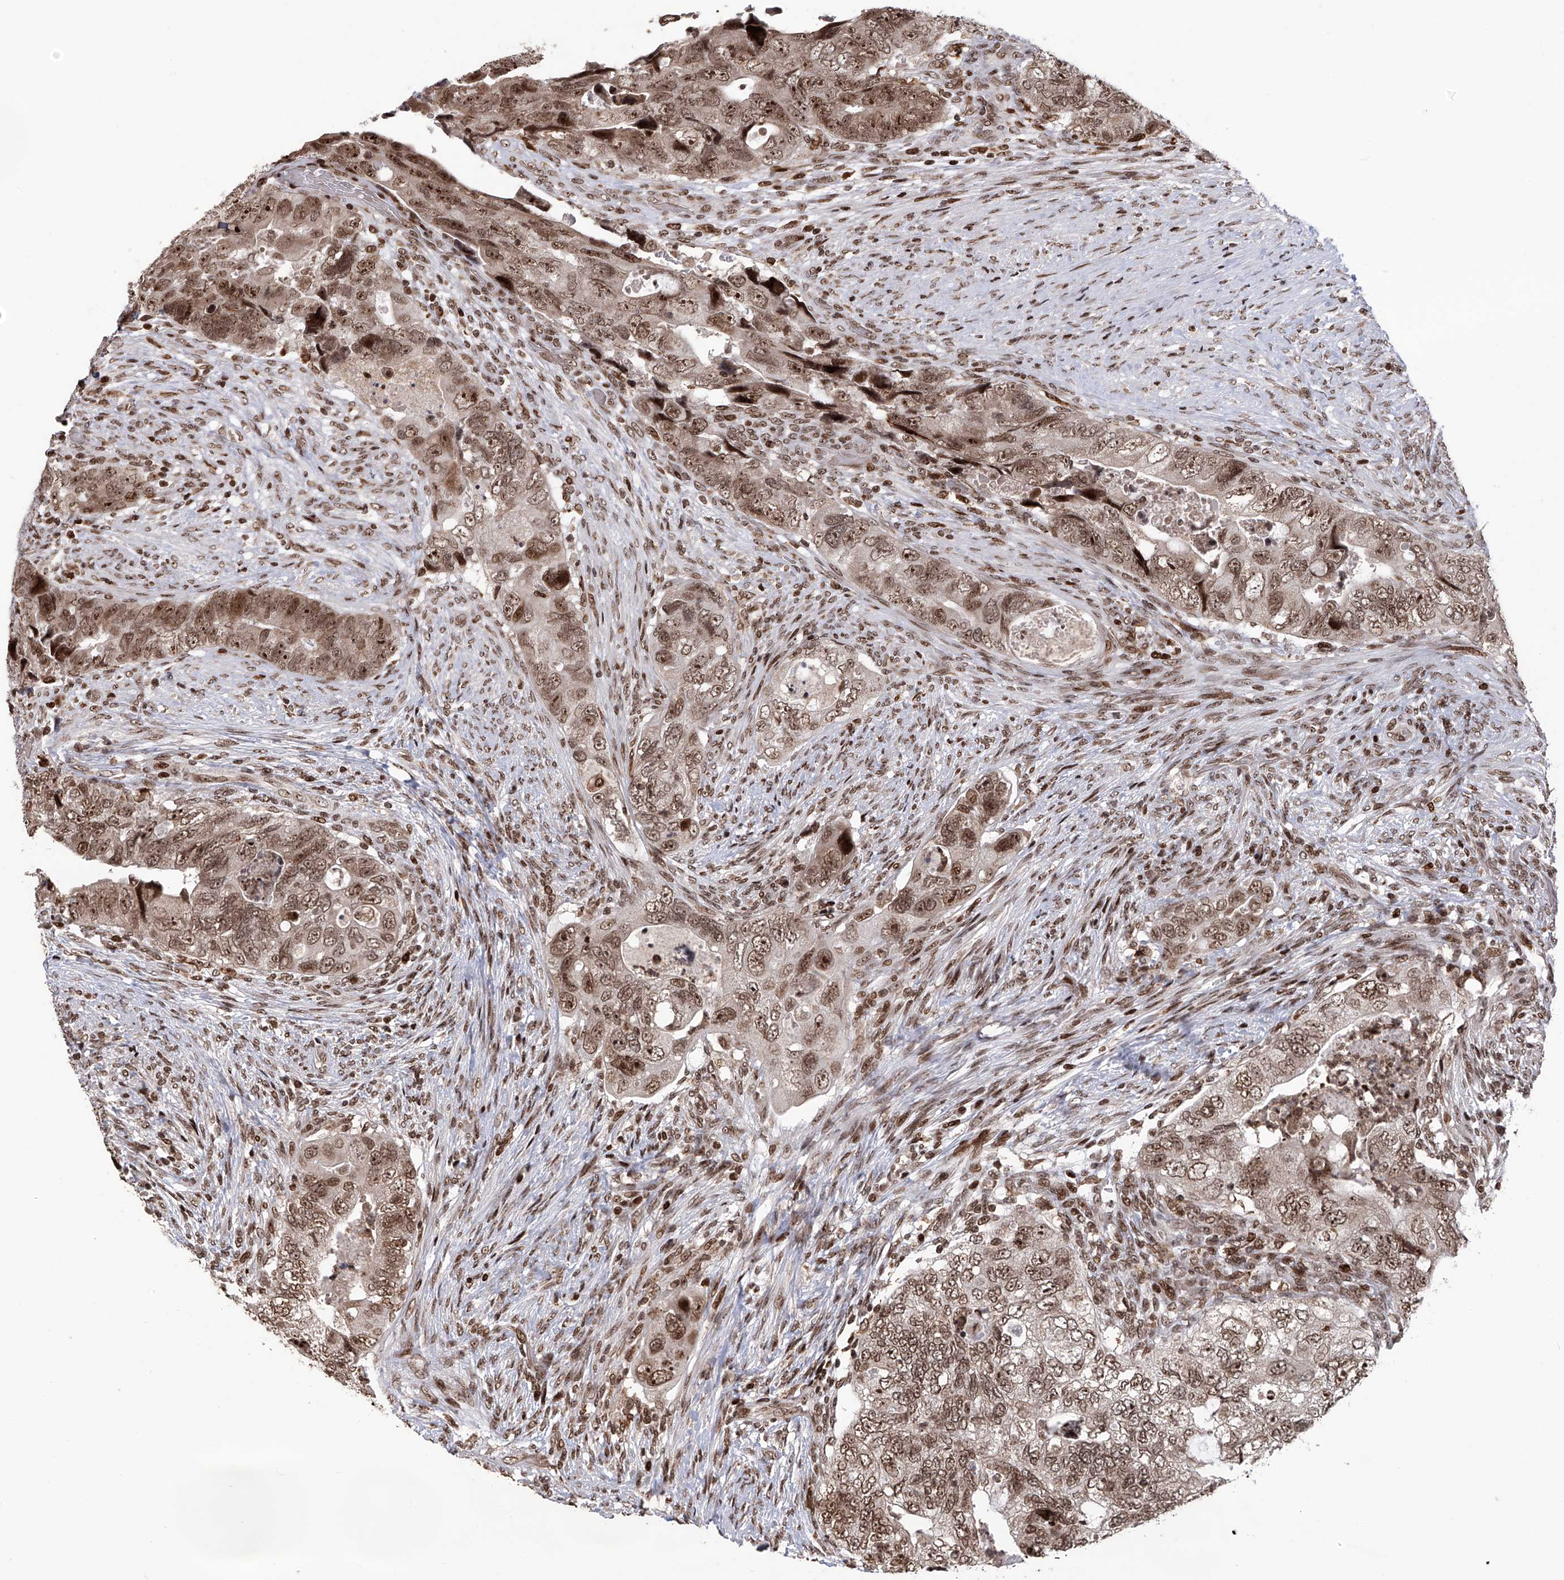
{"staining": {"intensity": "moderate", "quantity": ">75%", "location": "nuclear"}, "tissue": "colorectal cancer", "cell_type": "Tumor cells", "image_type": "cancer", "snomed": [{"axis": "morphology", "description": "Adenocarcinoma, NOS"}, {"axis": "topography", "description": "Rectum"}], "caption": "Colorectal cancer (adenocarcinoma) was stained to show a protein in brown. There is medium levels of moderate nuclear positivity in approximately >75% of tumor cells.", "gene": "PAK1IP1", "patient": {"sex": "male", "age": 63}}